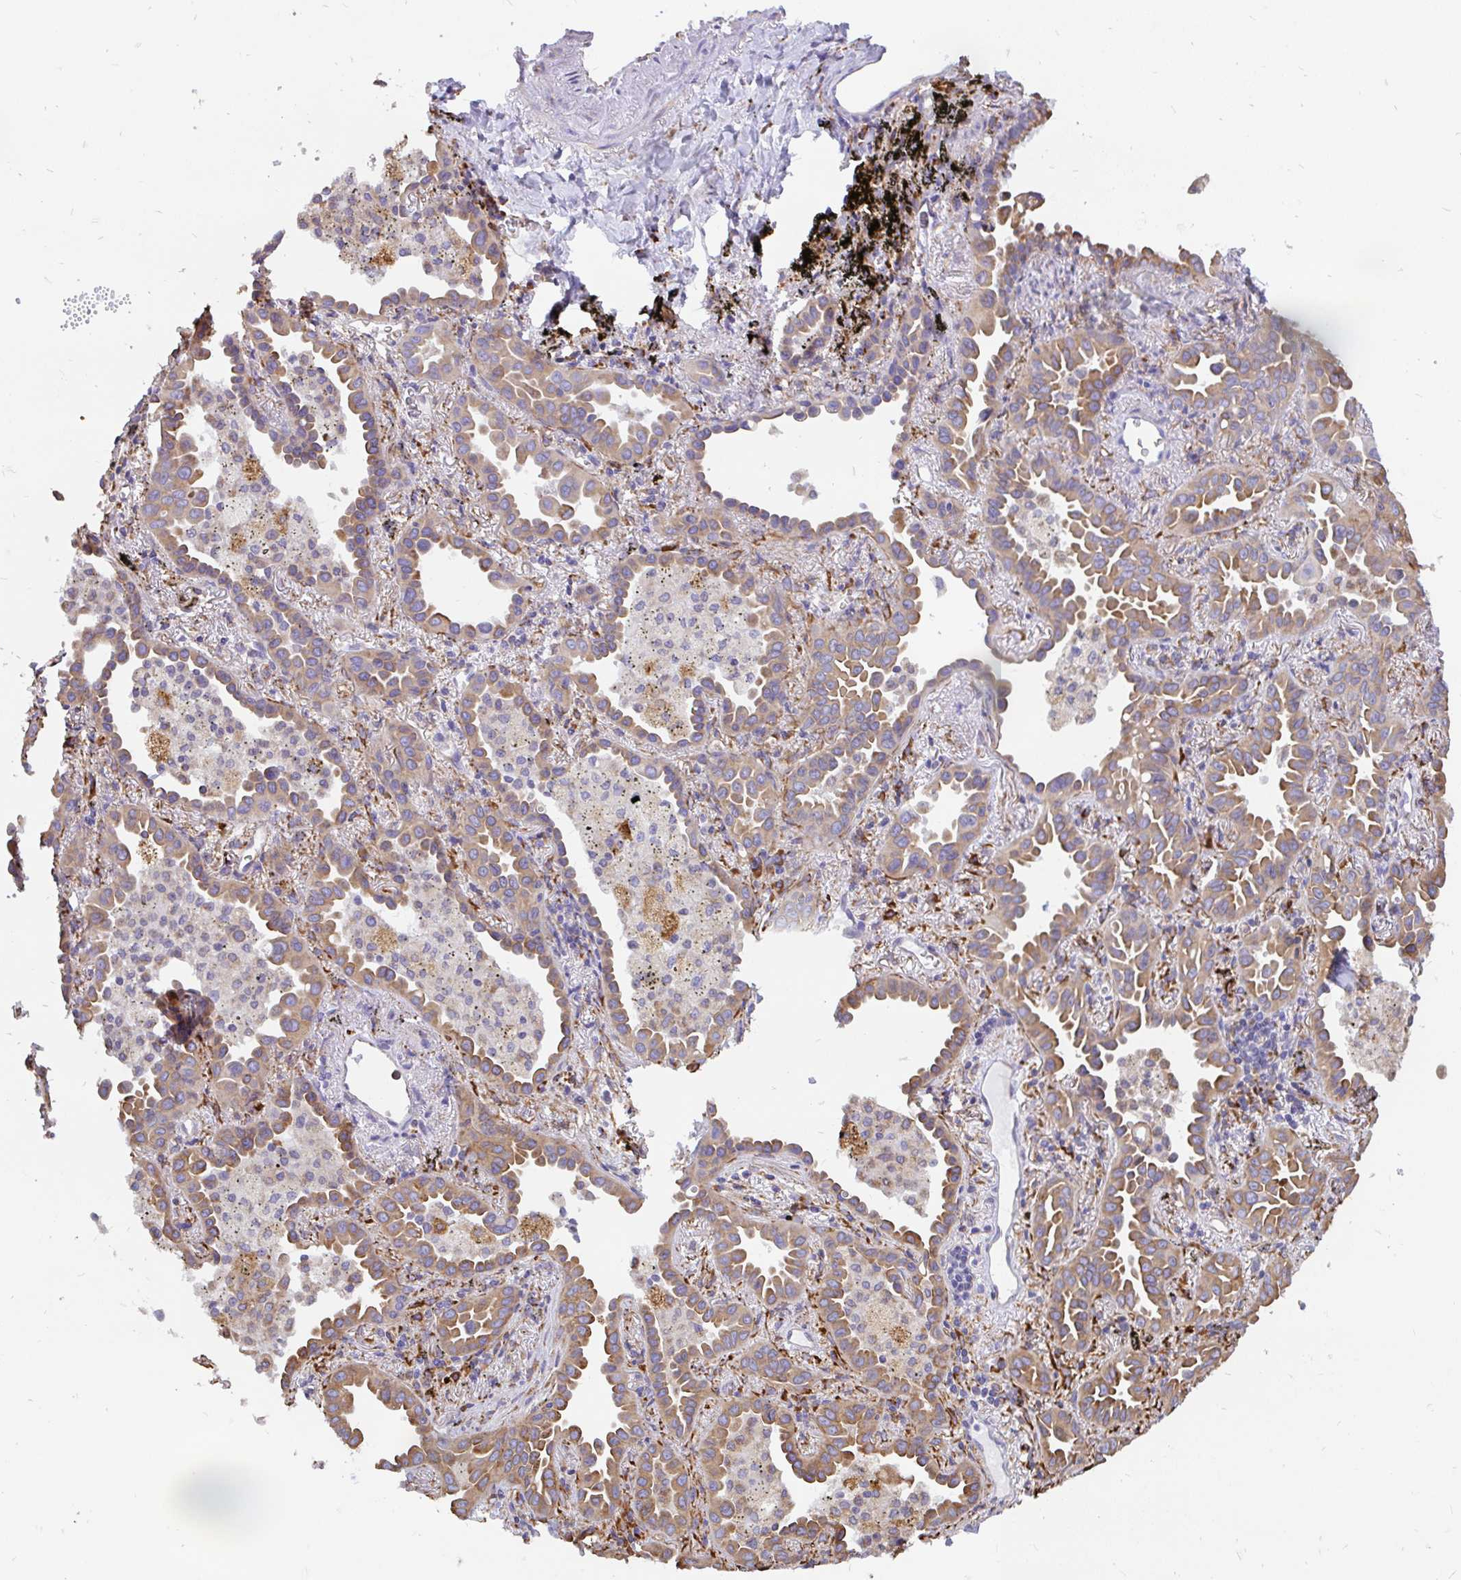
{"staining": {"intensity": "moderate", "quantity": ">75%", "location": "cytoplasmic/membranous"}, "tissue": "lung cancer", "cell_type": "Tumor cells", "image_type": "cancer", "snomed": [{"axis": "morphology", "description": "Adenocarcinoma, NOS"}, {"axis": "topography", "description": "Lung"}], "caption": "A high-resolution histopathology image shows immunohistochemistry (IHC) staining of lung cancer, which exhibits moderate cytoplasmic/membranous expression in about >75% of tumor cells.", "gene": "EML5", "patient": {"sex": "male", "age": 68}}